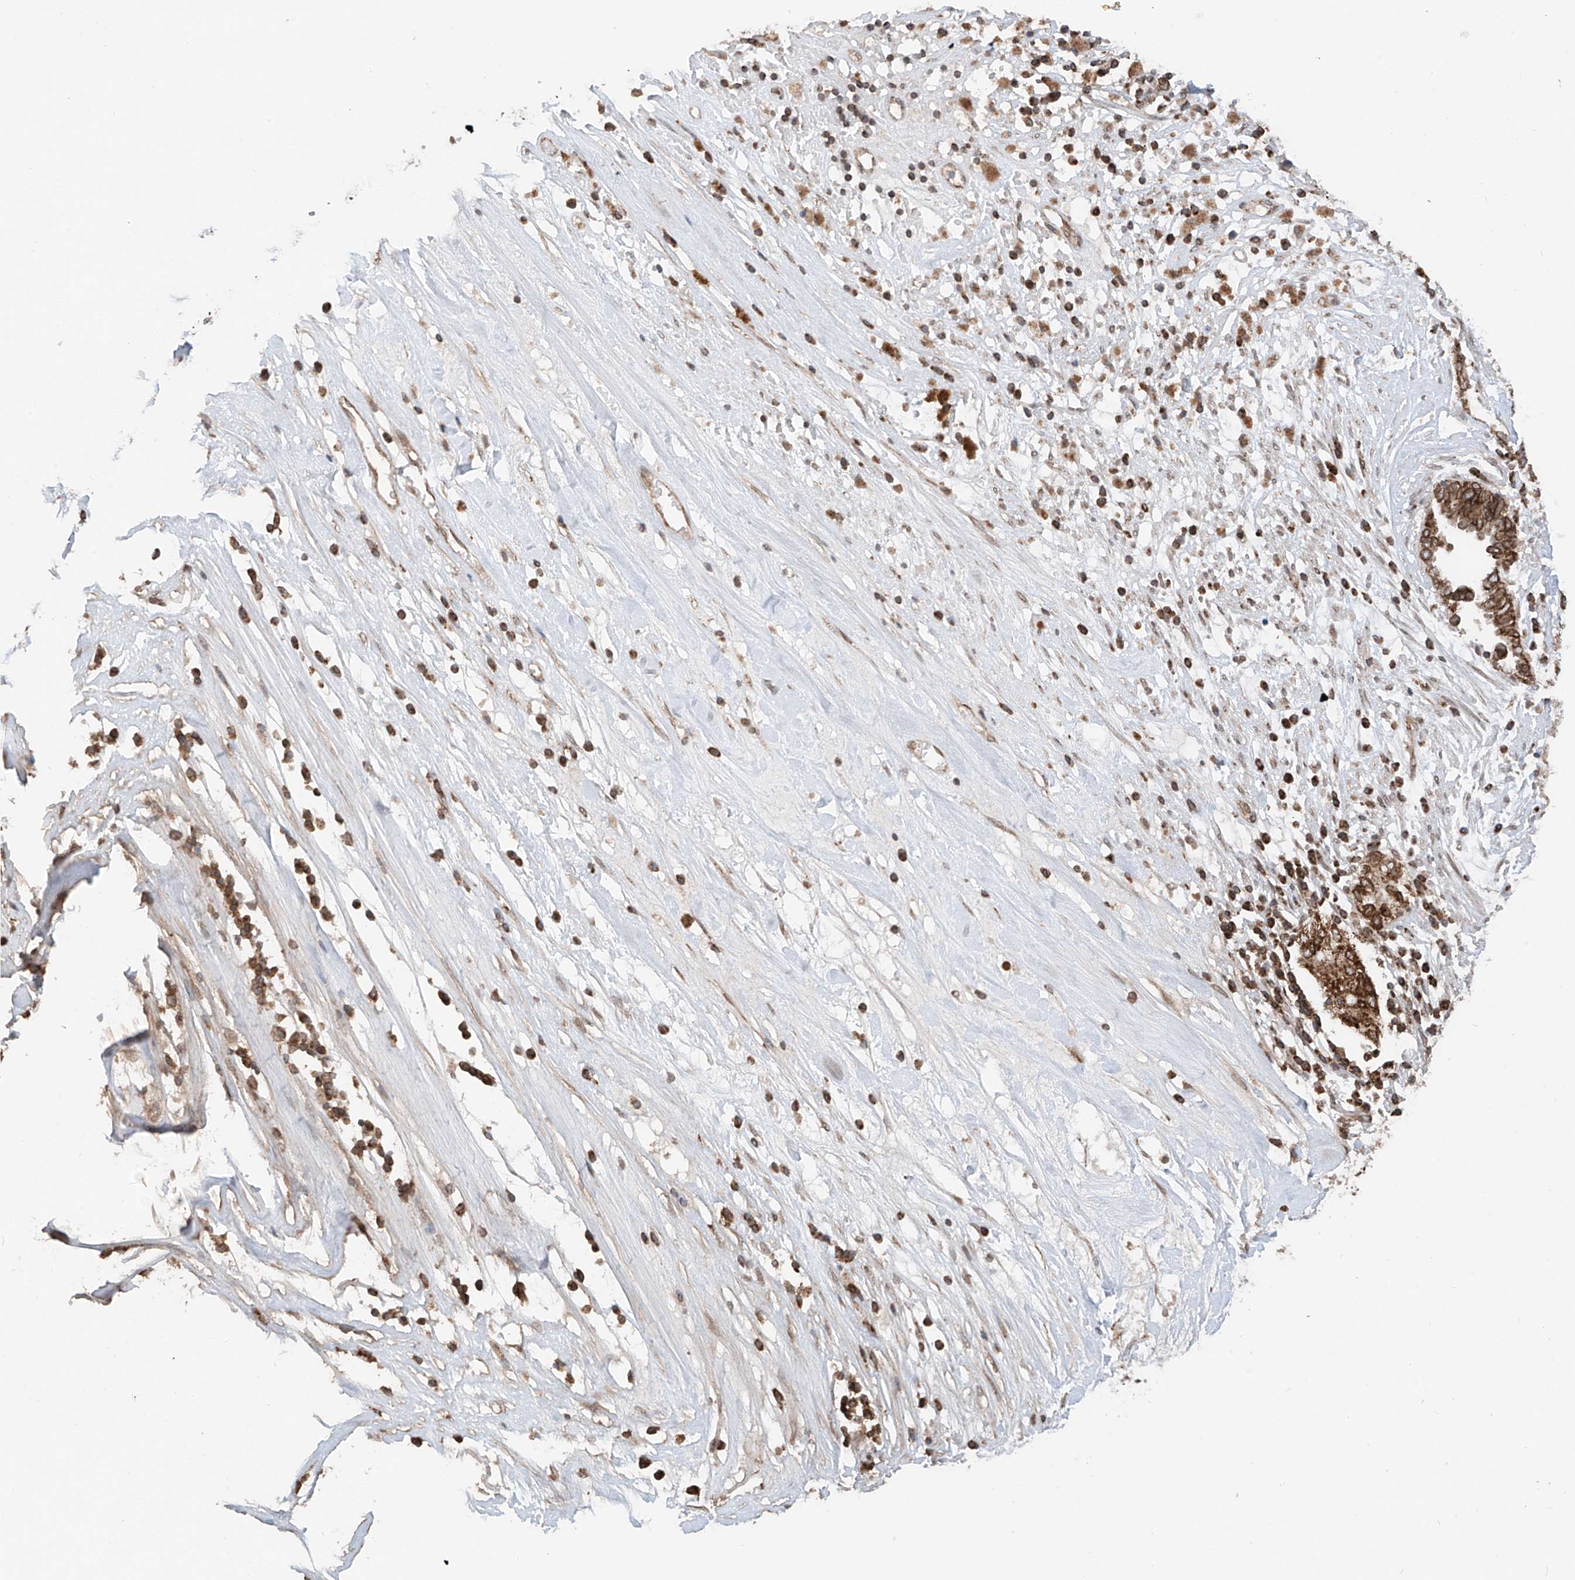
{"staining": {"intensity": "moderate", "quantity": "25%-75%", "location": "cytoplasmic/membranous,nuclear"}, "tissue": "ovarian cancer", "cell_type": "Tumor cells", "image_type": "cancer", "snomed": [{"axis": "morphology", "description": "Carcinoma, endometroid"}, {"axis": "topography", "description": "Ovary"}], "caption": "High-power microscopy captured an IHC photomicrograph of ovarian cancer, revealing moderate cytoplasmic/membranous and nuclear expression in approximately 25%-75% of tumor cells.", "gene": "AHCTF1", "patient": {"sex": "female", "age": 62}}